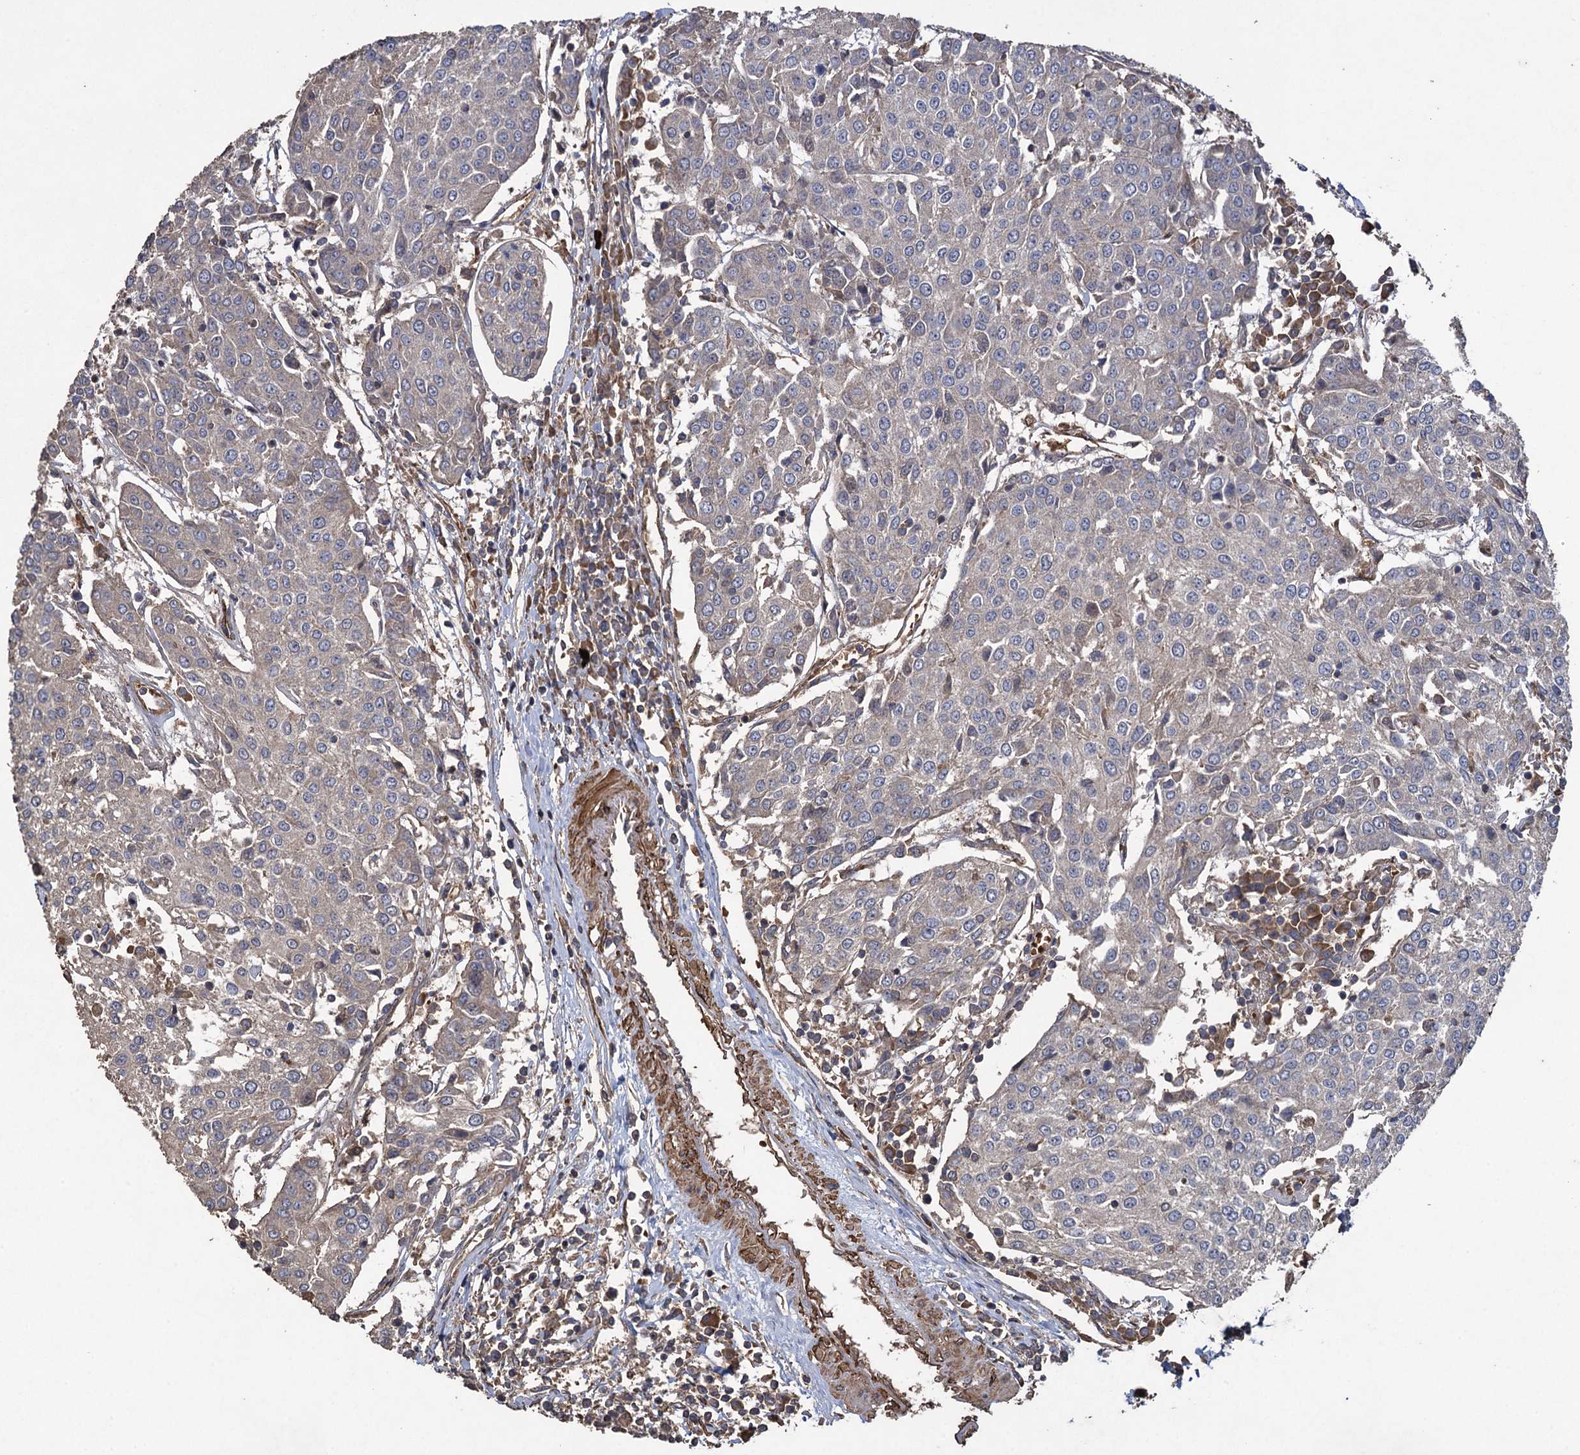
{"staining": {"intensity": "negative", "quantity": "none", "location": "none"}, "tissue": "urothelial cancer", "cell_type": "Tumor cells", "image_type": "cancer", "snomed": [{"axis": "morphology", "description": "Urothelial carcinoma, High grade"}, {"axis": "topography", "description": "Urinary bladder"}], "caption": "IHC histopathology image of neoplastic tissue: high-grade urothelial carcinoma stained with DAB demonstrates no significant protein positivity in tumor cells.", "gene": "TXNDC11", "patient": {"sex": "female", "age": 85}}